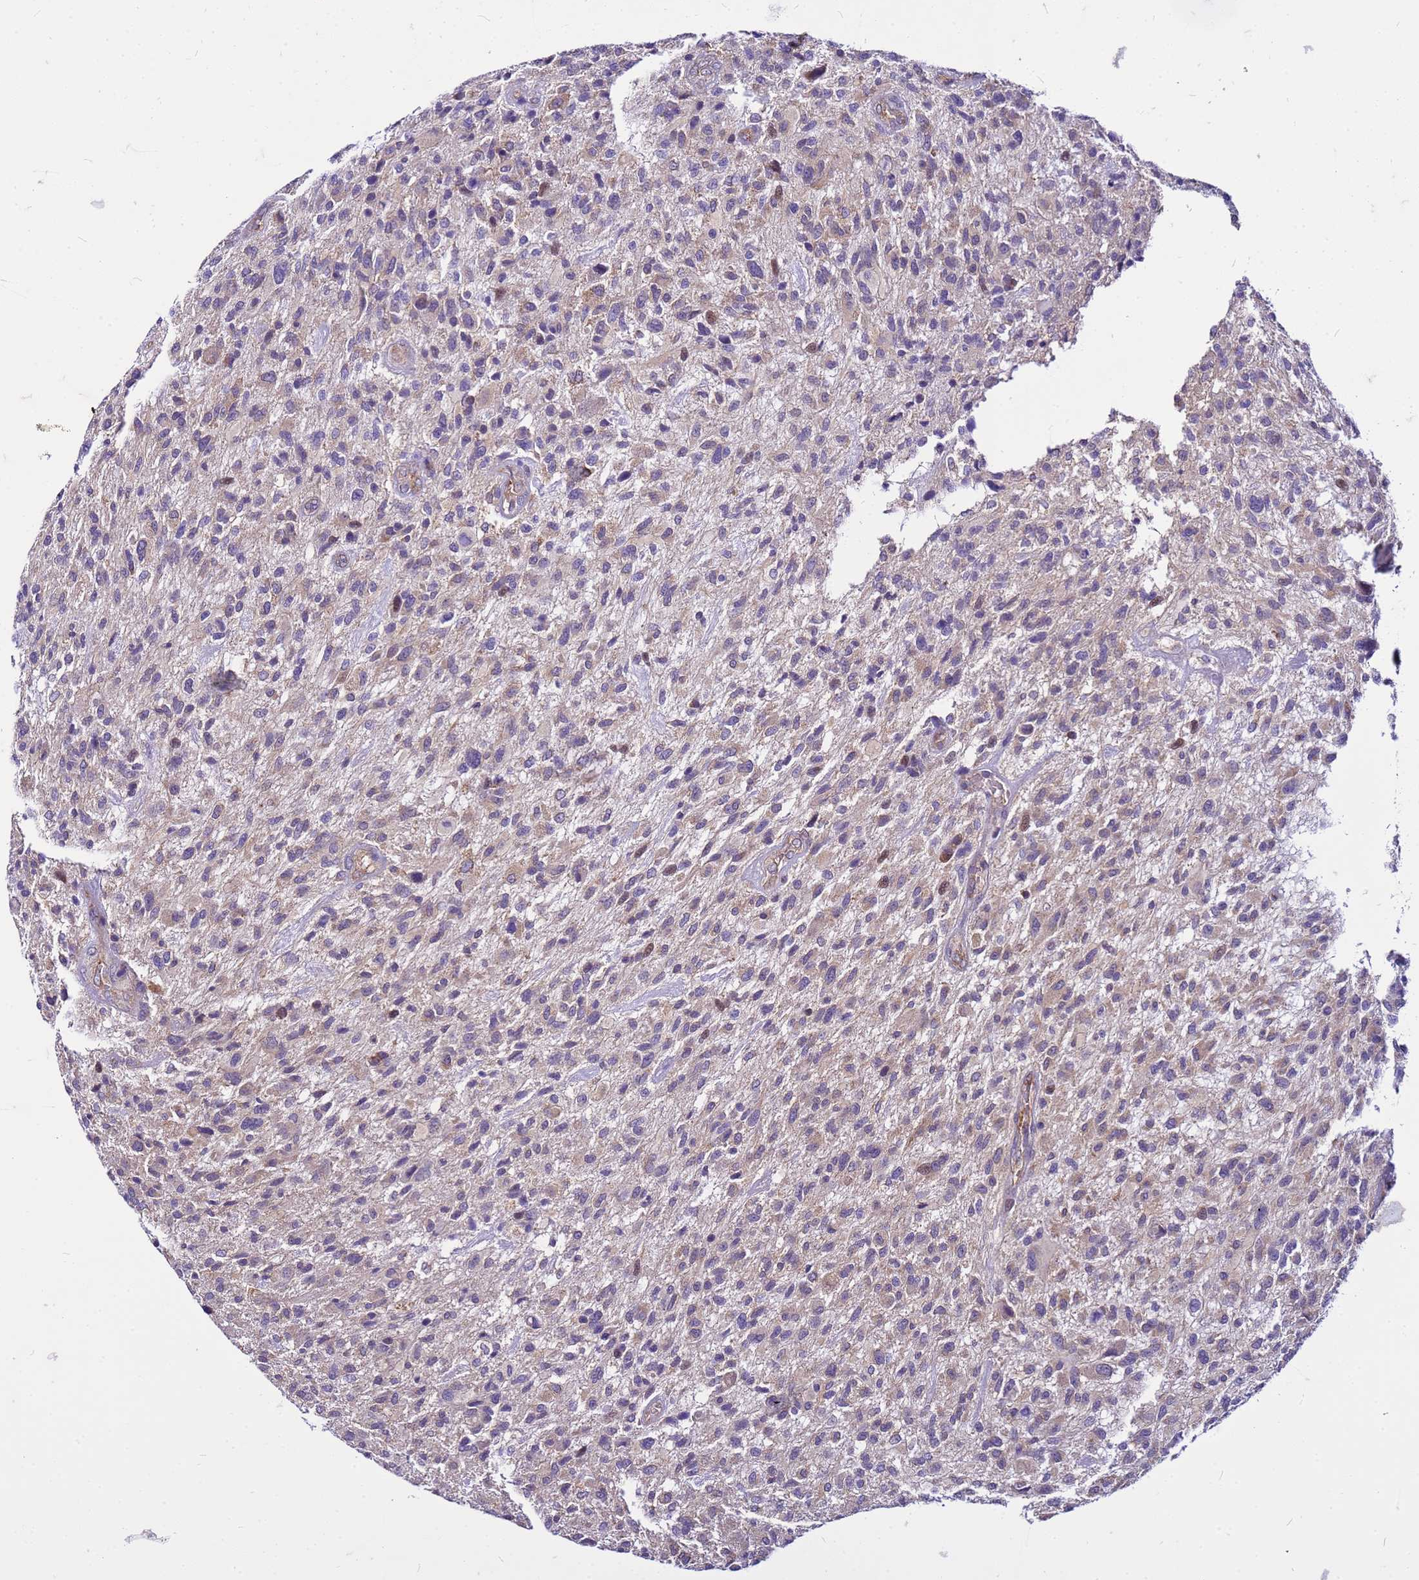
{"staining": {"intensity": "negative", "quantity": "none", "location": "none"}, "tissue": "glioma", "cell_type": "Tumor cells", "image_type": "cancer", "snomed": [{"axis": "morphology", "description": "Glioma, malignant, High grade"}, {"axis": "topography", "description": "Brain"}], "caption": "Micrograph shows no significant protein expression in tumor cells of glioma. The staining was performed using DAB to visualize the protein expression in brown, while the nuclei were stained in blue with hematoxylin (Magnification: 20x).", "gene": "PKD1", "patient": {"sex": "male", "age": 47}}